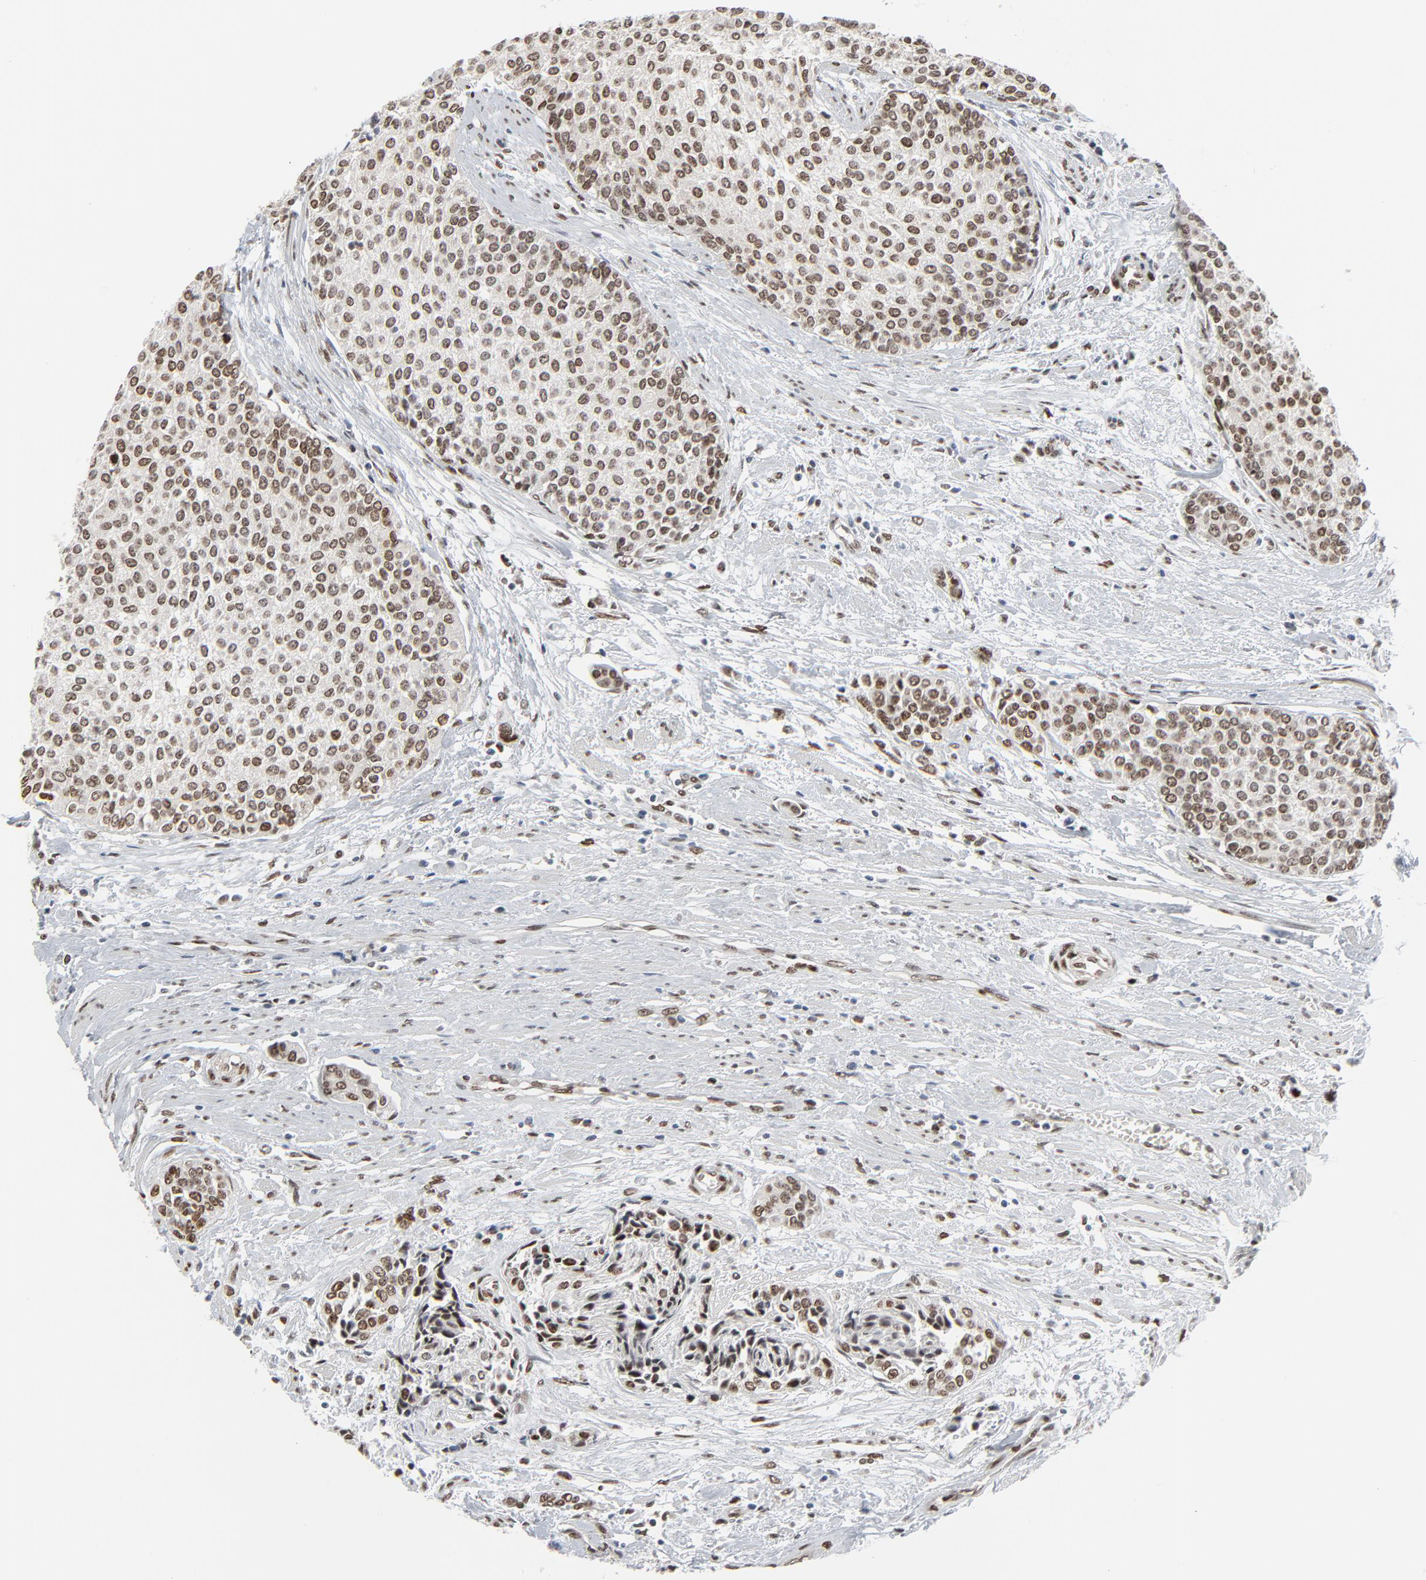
{"staining": {"intensity": "moderate", "quantity": ">75%", "location": "nuclear"}, "tissue": "urothelial cancer", "cell_type": "Tumor cells", "image_type": "cancer", "snomed": [{"axis": "morphology", "description": "Urothelial carcinoma, Low grade"}, {"axis": "topography", "description": "Urinary bladder"}], "caption": "High-magnification brightfield microscopy of urothelial carcinoma (low-grade) stained with DAB (brown) and counterstained with hematoxylin (blue). tumor cells exhibit moderate nuclear staining is present in approximately>75% of cells.", "gene": "CUX1", "patient": {"sex": "female", "age": 73}}